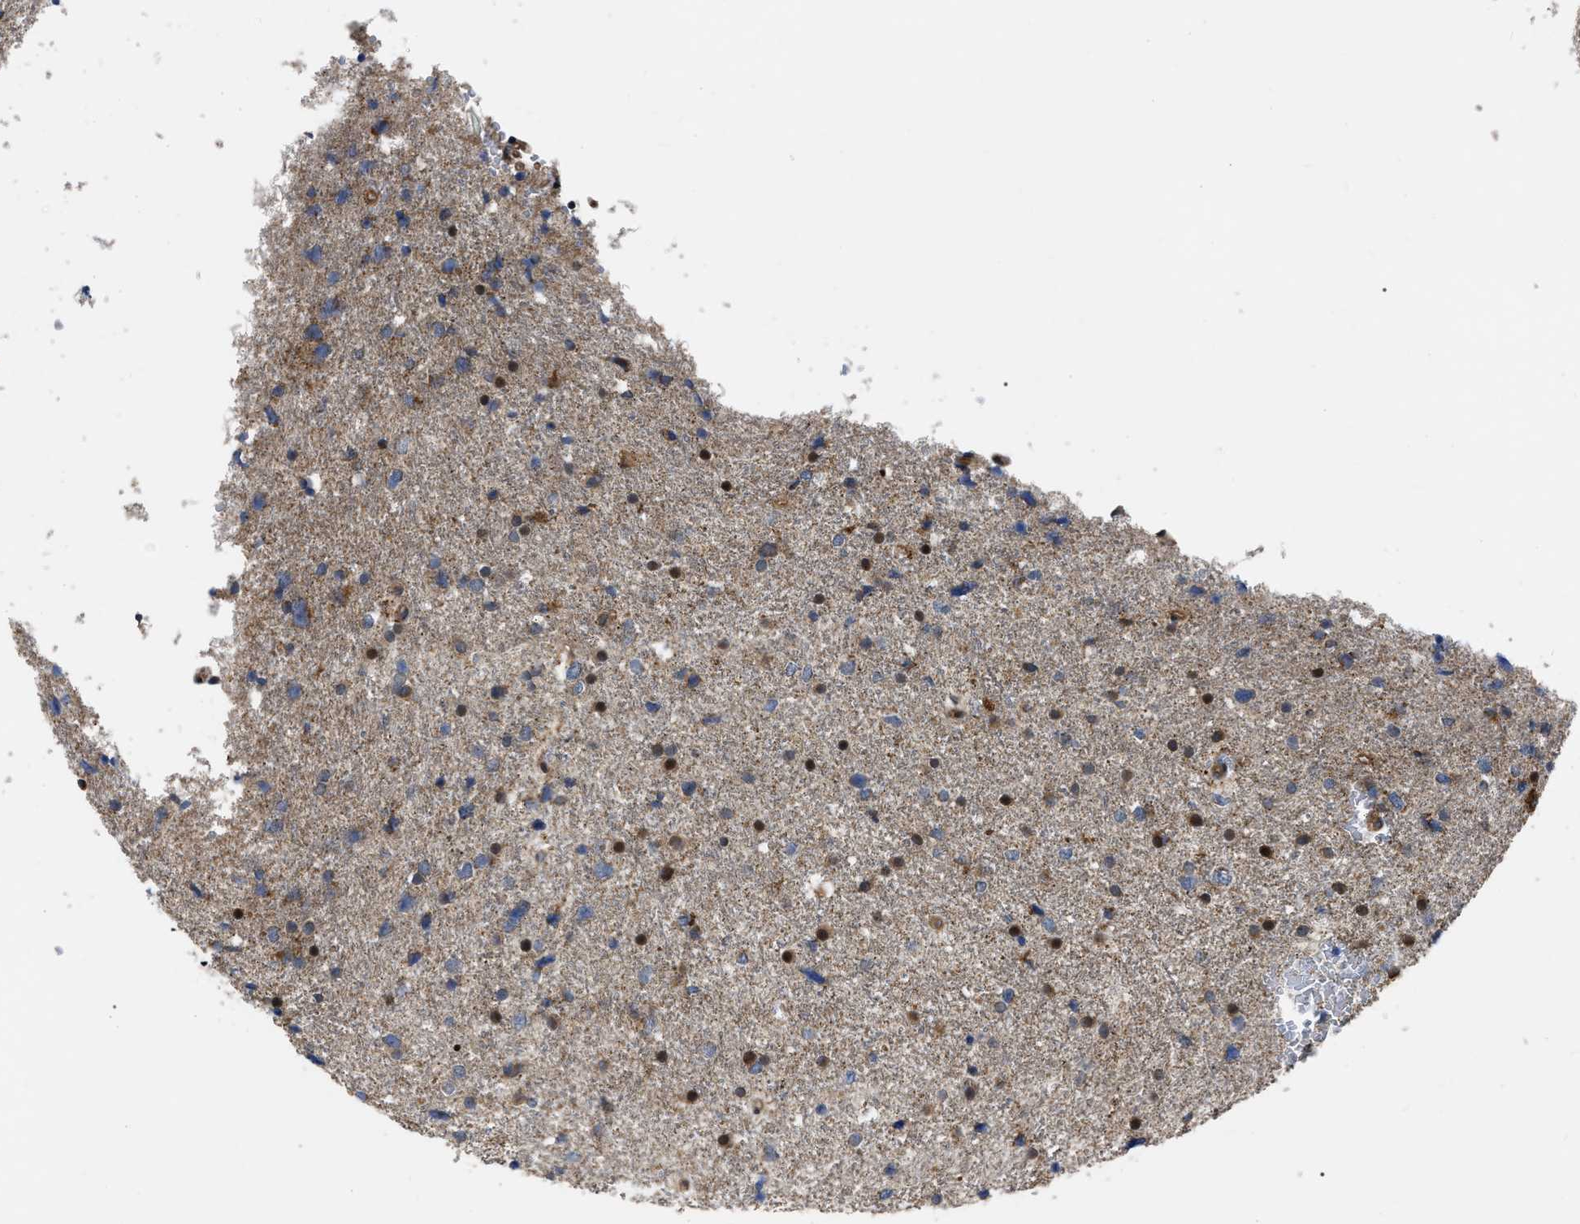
{"staining": {"intensity": "moderate", "quantity": ">75%", "location": "cytoplasmic/membranous"}, "tissue": "glioma", "cell_type": "Tumor cells", "image_type": "cancer", "snomed": [{"axis": "morphology", "description": "Glioma, malignant, Low grade"}, {"axis": "topography", "description": "Brain"}], "caption": "A medium amount of moderate cytoplasmic/membranous staining is appreciated in about >75% of tumor cells in low-grade glioma (malignant) tissue.", "gene": "PPWD1", "patient": {"sex": "female", "age": 37}}